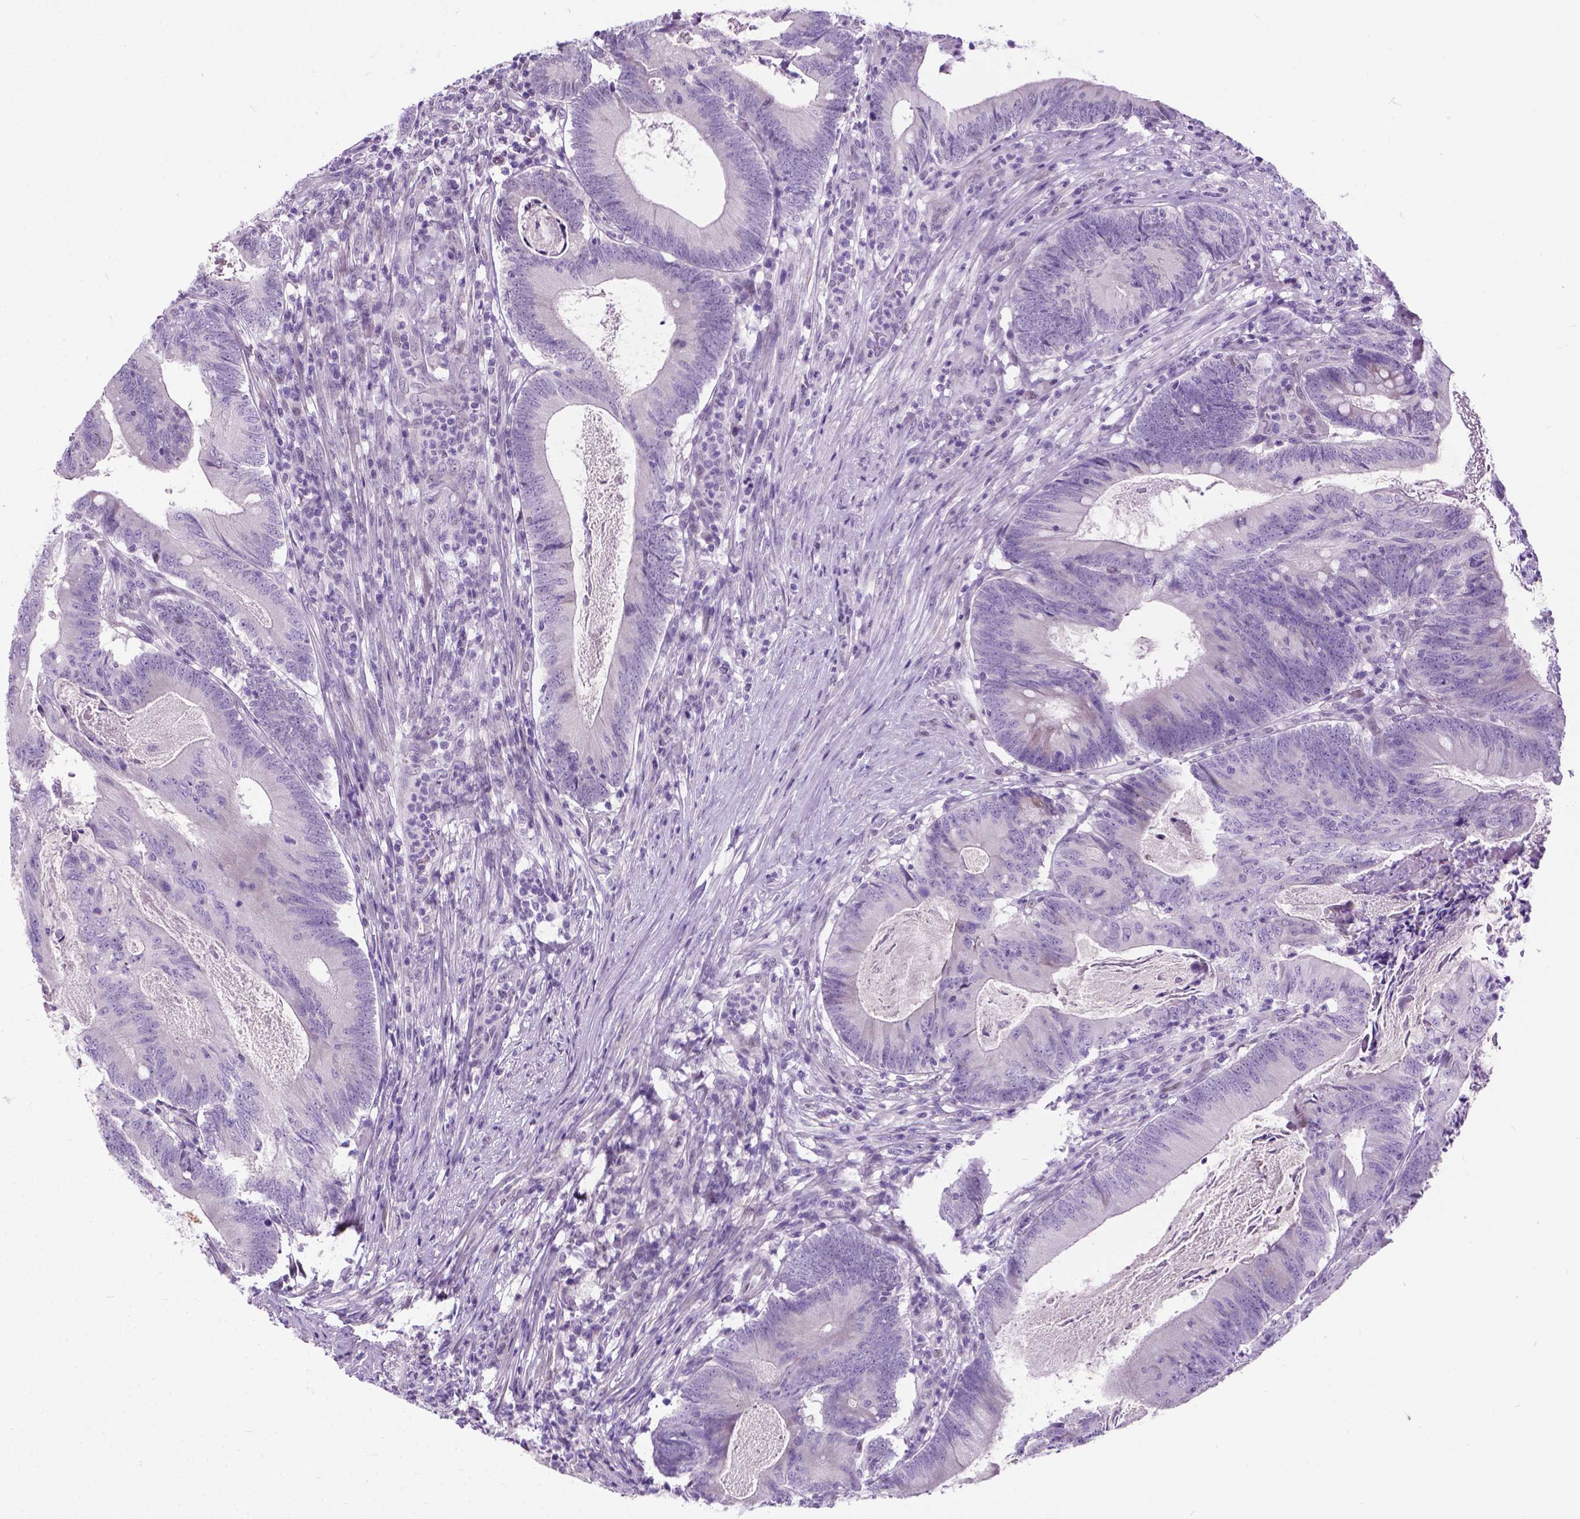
{"staining": {"intensity": "negative", "quantity": "none", "location": "none"}, "tissue": "colorectal cancer", "cell_type": "Tumor cells", "image_type": "cancer", "snomed": [{"axis": "morphology", "description": "Adenocarcinoma, NOS"}, {"axis": "topography", "description": "Colon"}], "caption": "Colorectal cancer (adenocarcinoma) stained for a protein using immunohistochemistry shows no staining tumor cells.", "gene": "APCDD1L", "patient": {"sex": "female", "age": 70}}